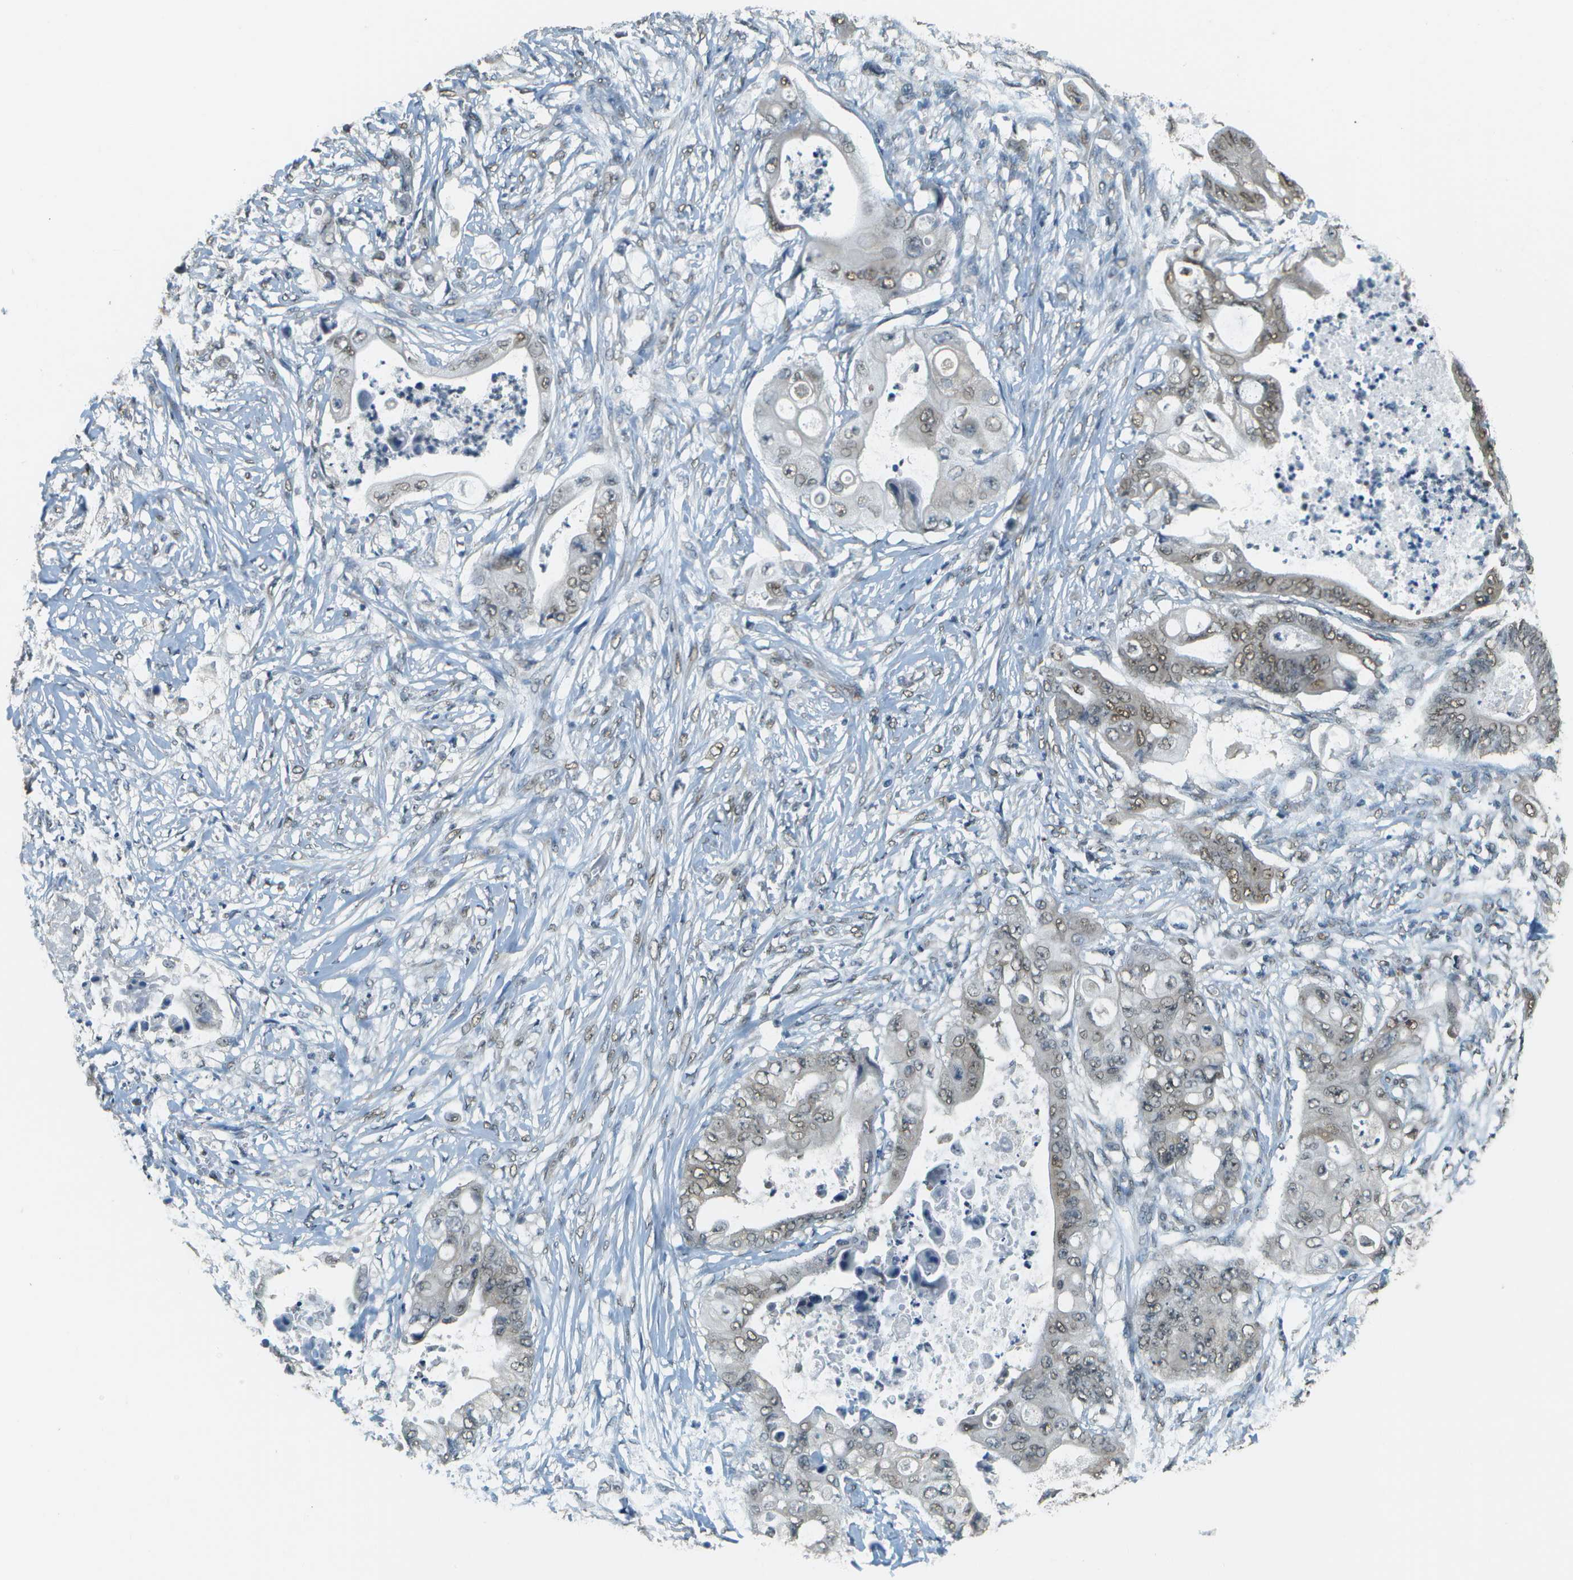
{"staining": {"intensity": "weak", "quantity": ">75%", "location": "nuclear"}, "tissue": "stomach cancer", "cell_type": "Tumor cells", "image_type": "cancer", "snomed": [{"axis": "morphology", "description": "Adenocarcinoma, NOS"}, {"axis": "topography", "description": "Stomach"}], "caption": "Protein staining of stomach cancer tissue reveals weak nuclear positivity in about >75% of tumor cells. Immunohistochemistry (ihc) stains the protein in brown and the nuclei are stained blue.", "gene": "ABL2", "patient": {"sex": "female", "age": 73}}